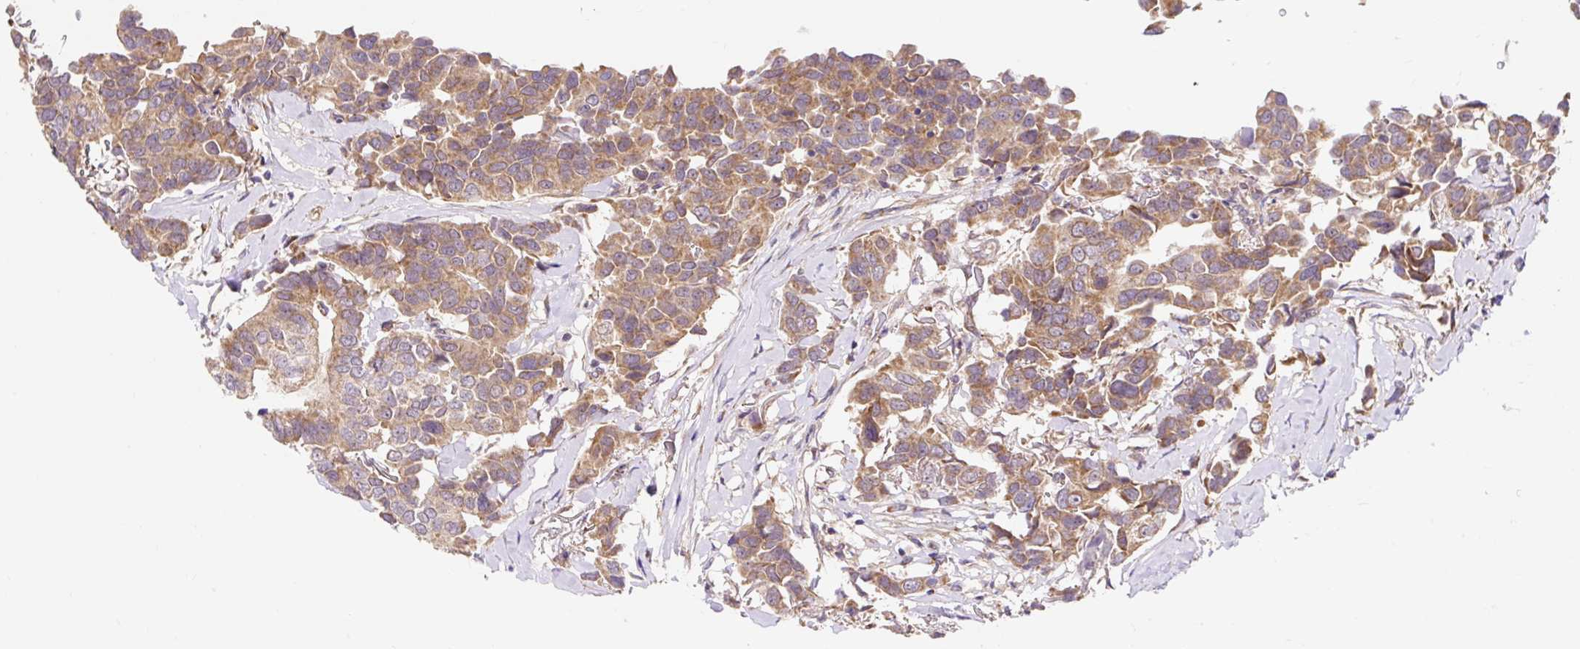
{"staining": {"intensity": "moderate", "quantity": ">75%", "location": "cytoplasmic/membranous"}, "tissue": "breast cancer", "cell_type": "Tumor cells", "image_type": "cancer", "snomed": [{"axis": "morphology", "description": "Duct carcinoma"}, {"axis": "topography", "description": "Breast"}], "caption": "Tumor cells show medium levels of moderate cytoplasmic/membranous staining in approximately >75% of cells in breast infiltrating ductal carcinoma. Ihc stains the protein of interest in brown and the nuclei are stained blue.", "gene": "TRIAP1", "patient": {"sex": "female", "age": 80}}